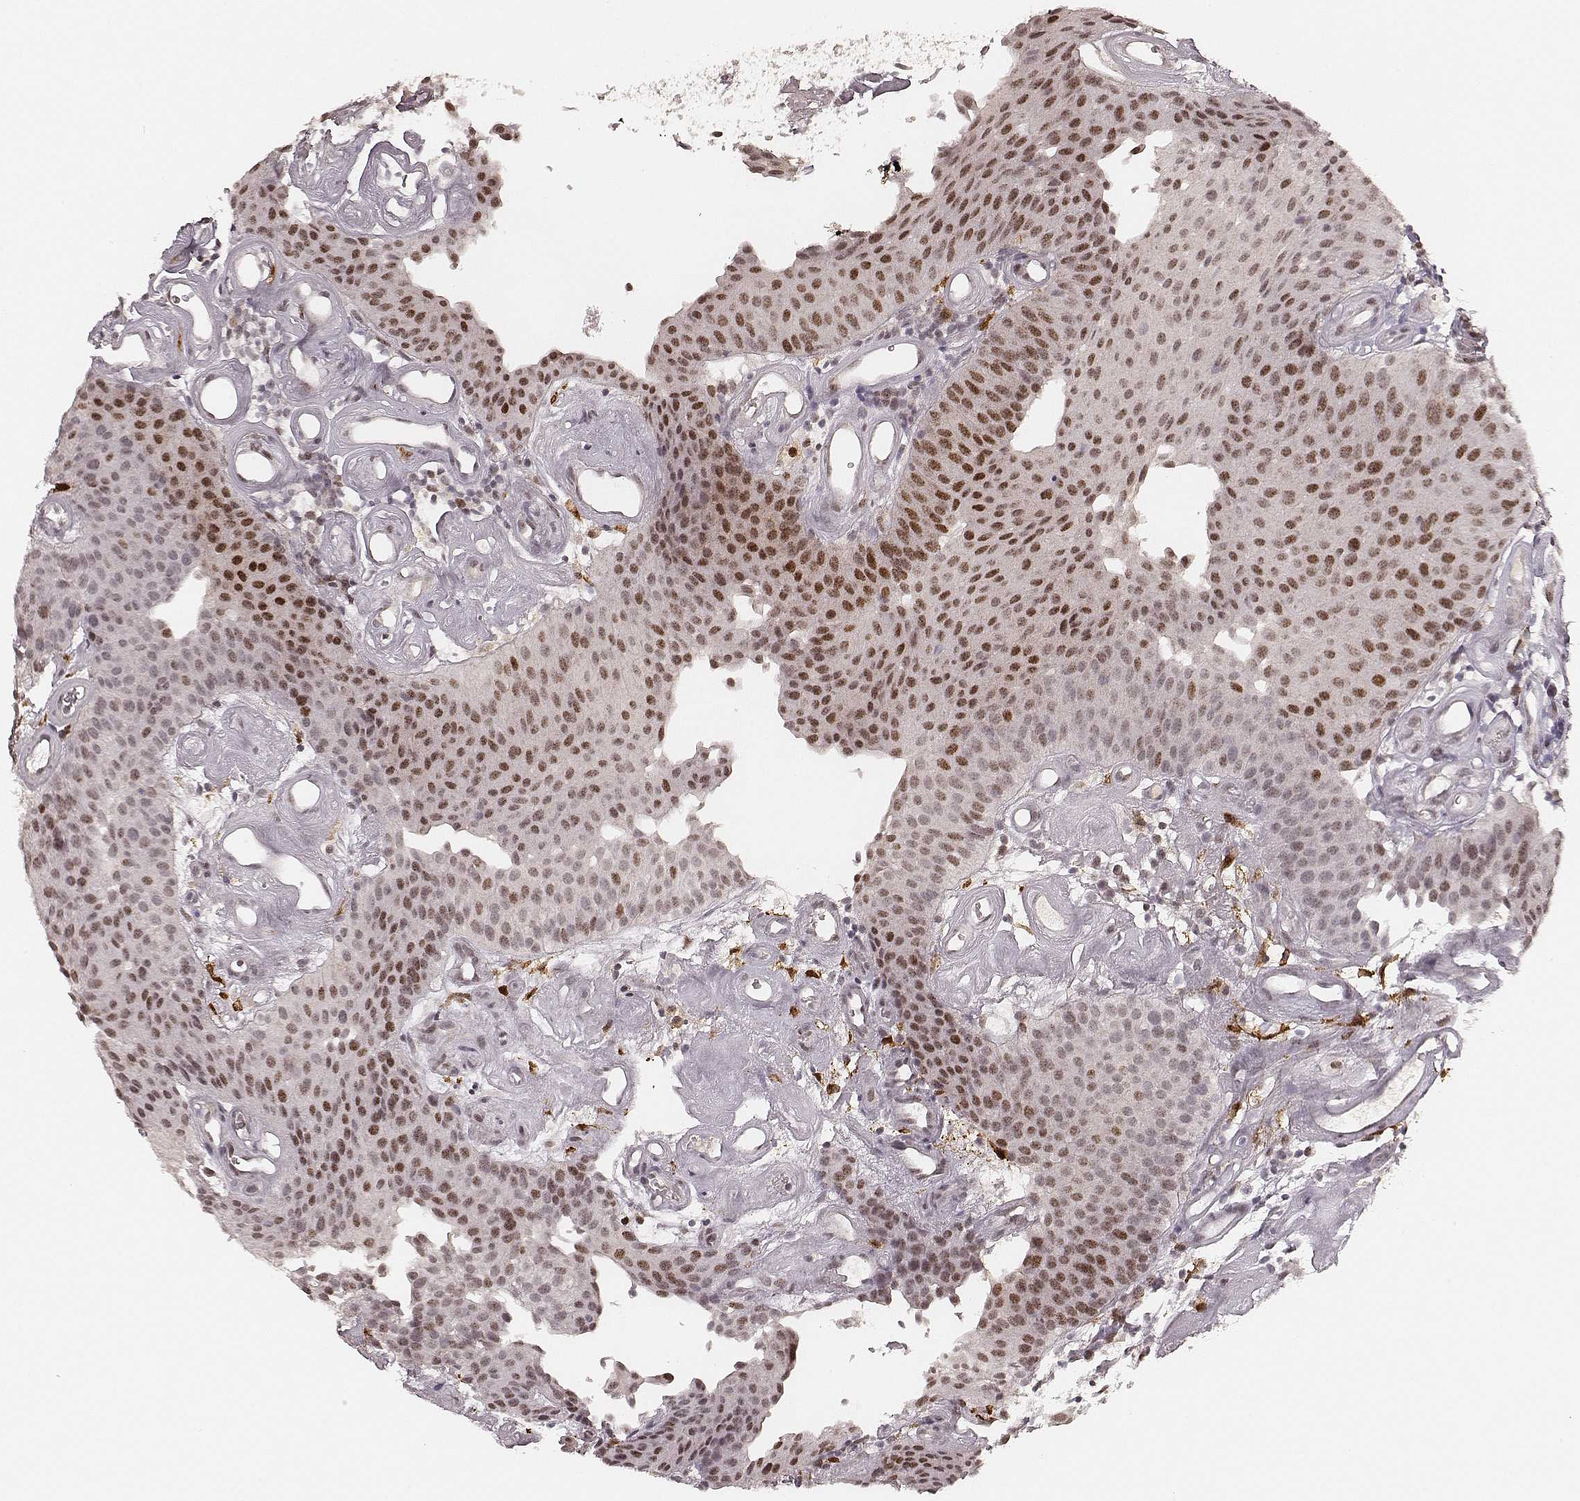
{"staining": {"intensity": "moderate", "quantity": ">75%", "location": "nuclear"}, "tissue": "urothelial cancer", "cell_type": "Tumor cells", "image_type": "cancer", "snomed": [{"axis": "morphology", "description": "Urothelial carcinoma, Low grade"}, {"axis": "topography", "description": "Urinary bladder"}], "caption": "IHC photomicrograph of neoplastic tissue: human low-grade urothelial carcinoma stained using IHC demonstrates medium levels of moderate protein expression localized specifically in the nuclear of tumor cells, appearing as a nuclear brown color.", "gene": "HNRNPC", "patient": {"sex": "female", "age": 87}}